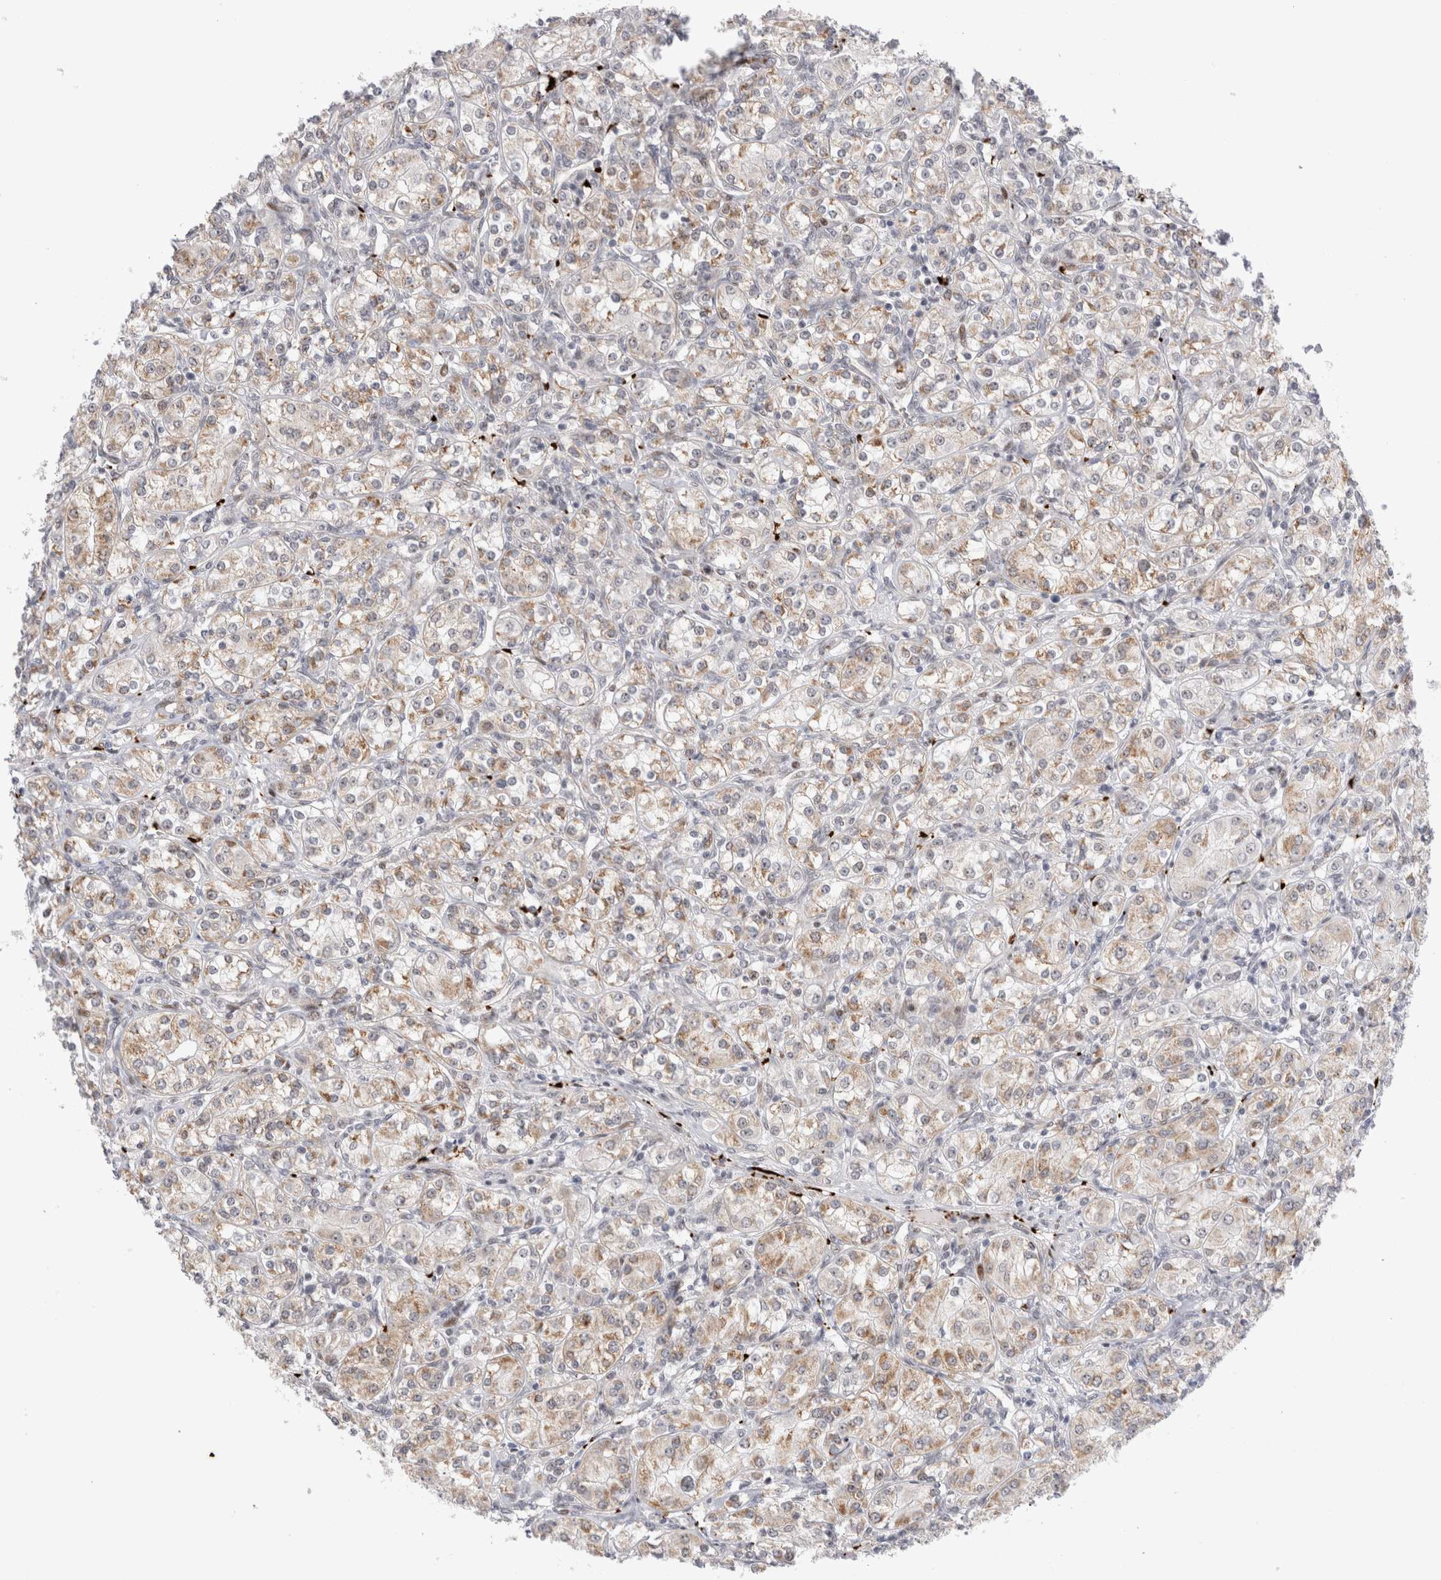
{"staining": {"intensity": "weak", "quantity": "25%-75%", "location": "cytoplasmic/membranous"}, "tissue": "renal cancer", "cell_type": "Tumor cells", "image_type": "cancer", "snomed": [{"axis": "morphology", "description": "Adenocarcinoma, NOS"}, {"axis": "topography", "description": "Kidney"}], "caption": "Human renal cancer (adenocarcinoma) stained with a protein marker demonstrates weak staining in tumor cells.", "gene": "VPS28", "patient": {"sex": "male", "age": 77}}